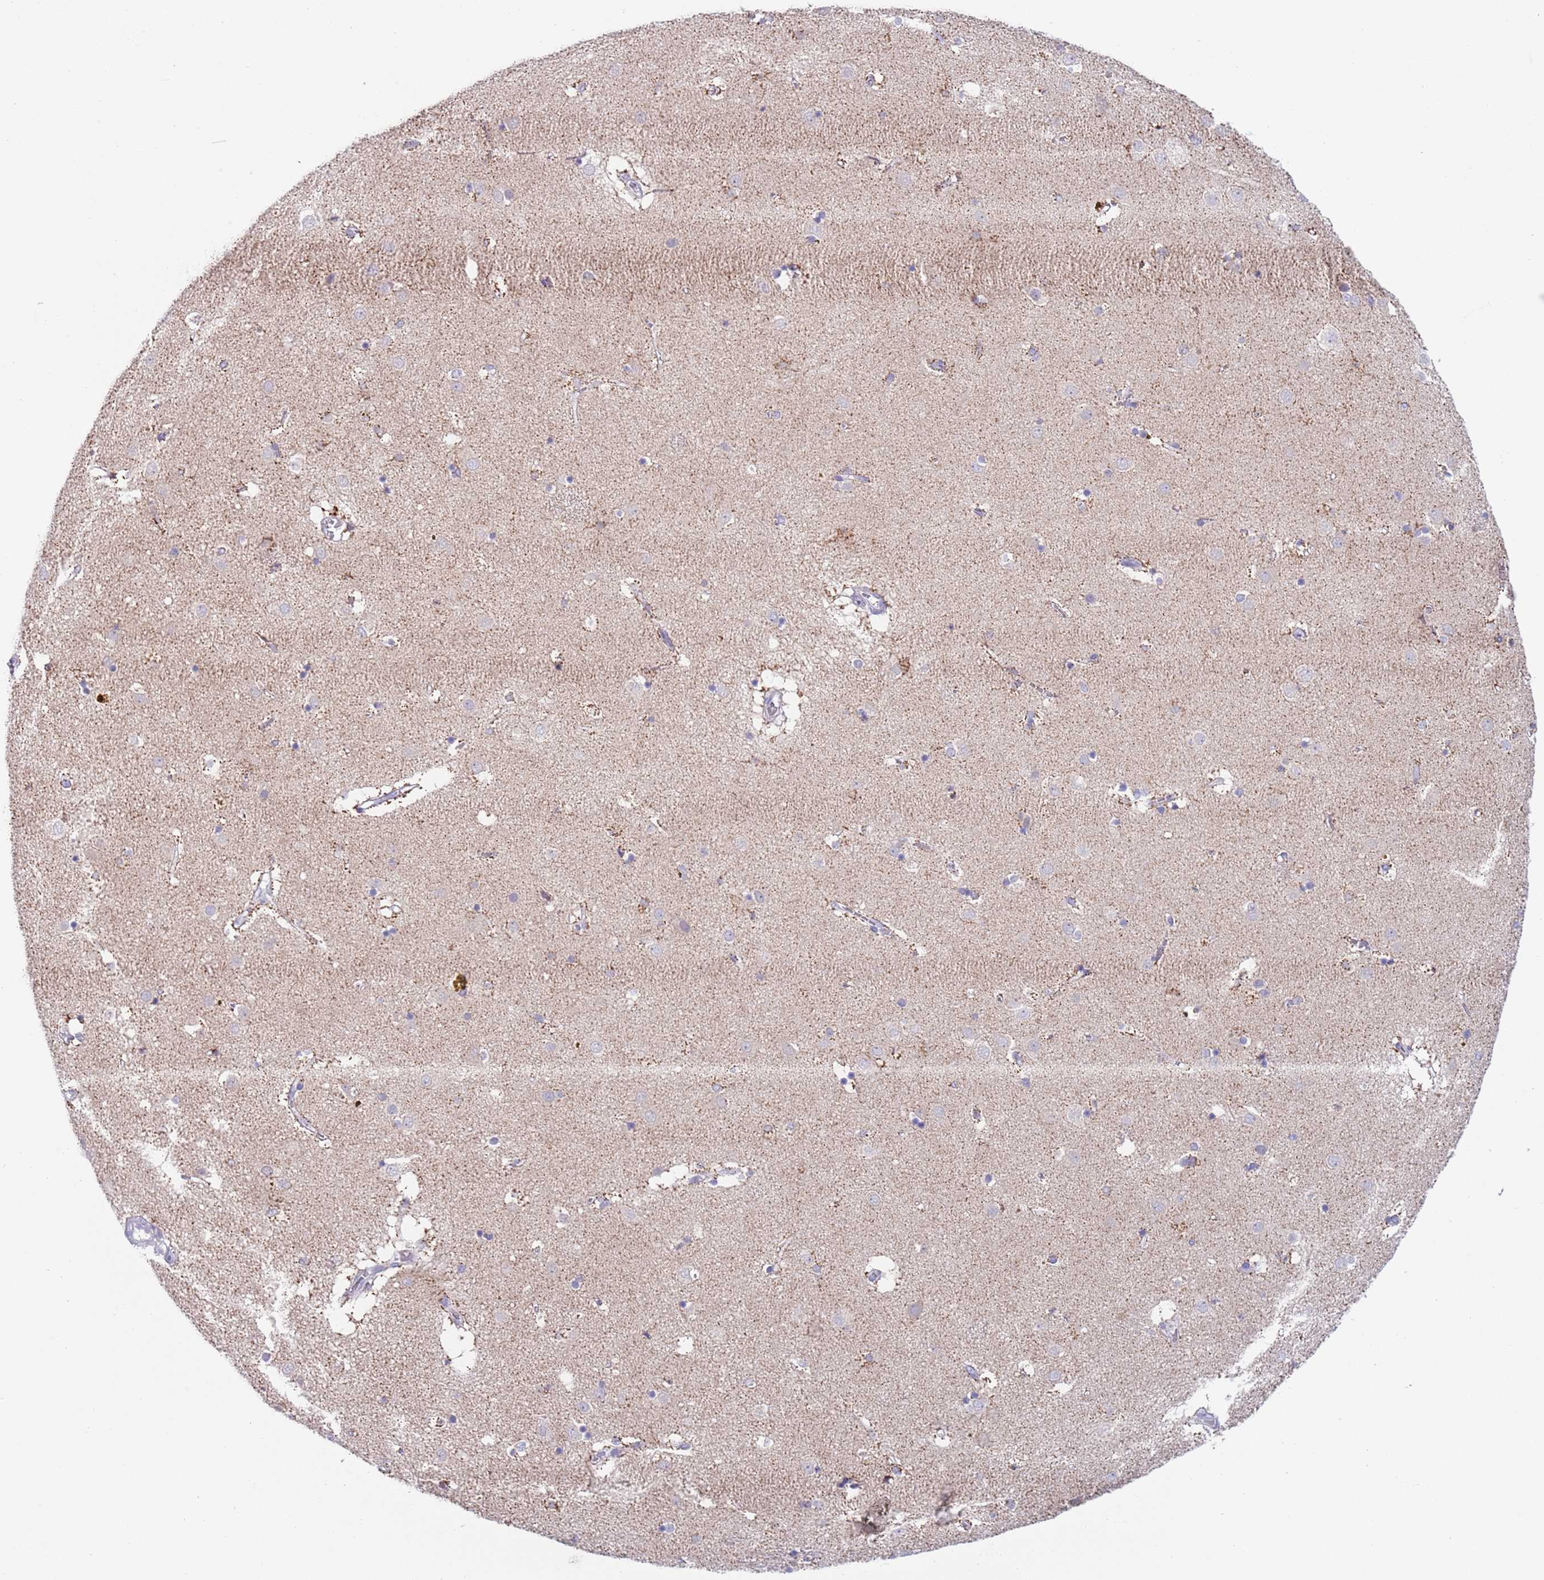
{"staining": {"intensity": "negative", "quantity": "none", "location": "none"}, "tissue": "caudate", "cell_type": "Glial cells", "image_type": "normal", "snomed": [{"axis": "morphology", "description": "Normal tissue, NOS"}, {"axis": "topography", "description": "Lateral ventricle wall"}], "caption": "Glial cells show no significant staining in normal caudate. The staining was performed using DAB to visualize the protein expression in brown, while the nuclei were stained in blue with hematoxylin (Magnification: 20x).", "gene": "SPIRE2", "patient": {"sex": "male", "age": 70}}